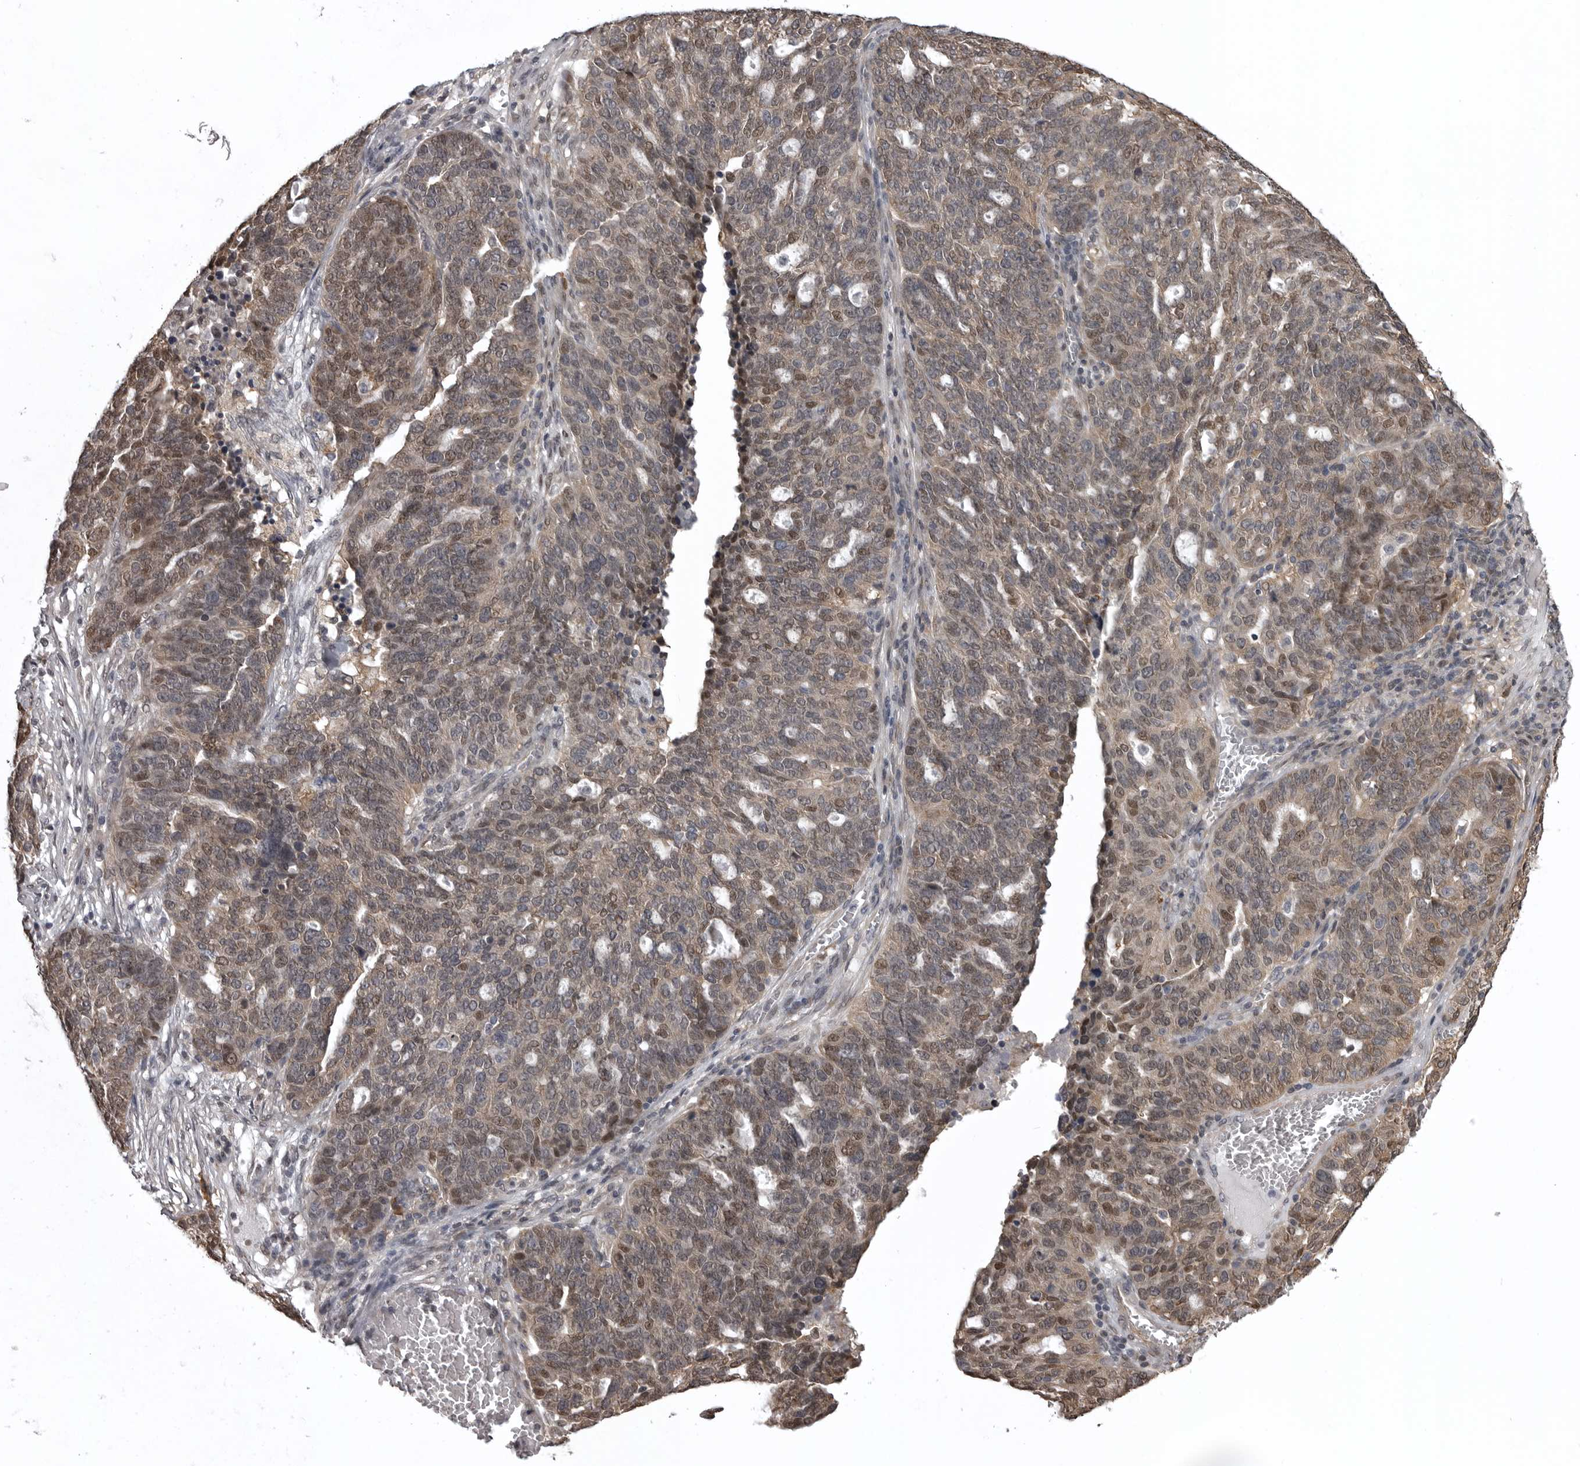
{"staining": {"intensity": "weak", "quantity": "25%-75%", "location": "cytoplasmic/membranous,nuclear"}, "tissue": "ovarian cancer", "cell_type": "Tumor cells", "image_type": "cancer", "snomed": [{"axis": "morphology", "description": "Cystadenocarcinoma, serous, NOS"}, {"axis": "topography", "description": "Ovary"}], "caption": "Brown immunohistochemical staining in human ovarian serous cystadenocarcinoma displays weak cytoplasmic/membranous and nuclear expression in about 25%-75% of tumor cells.", "gene": "SNX16", "patient": {"sex": "female", "age": 59}}